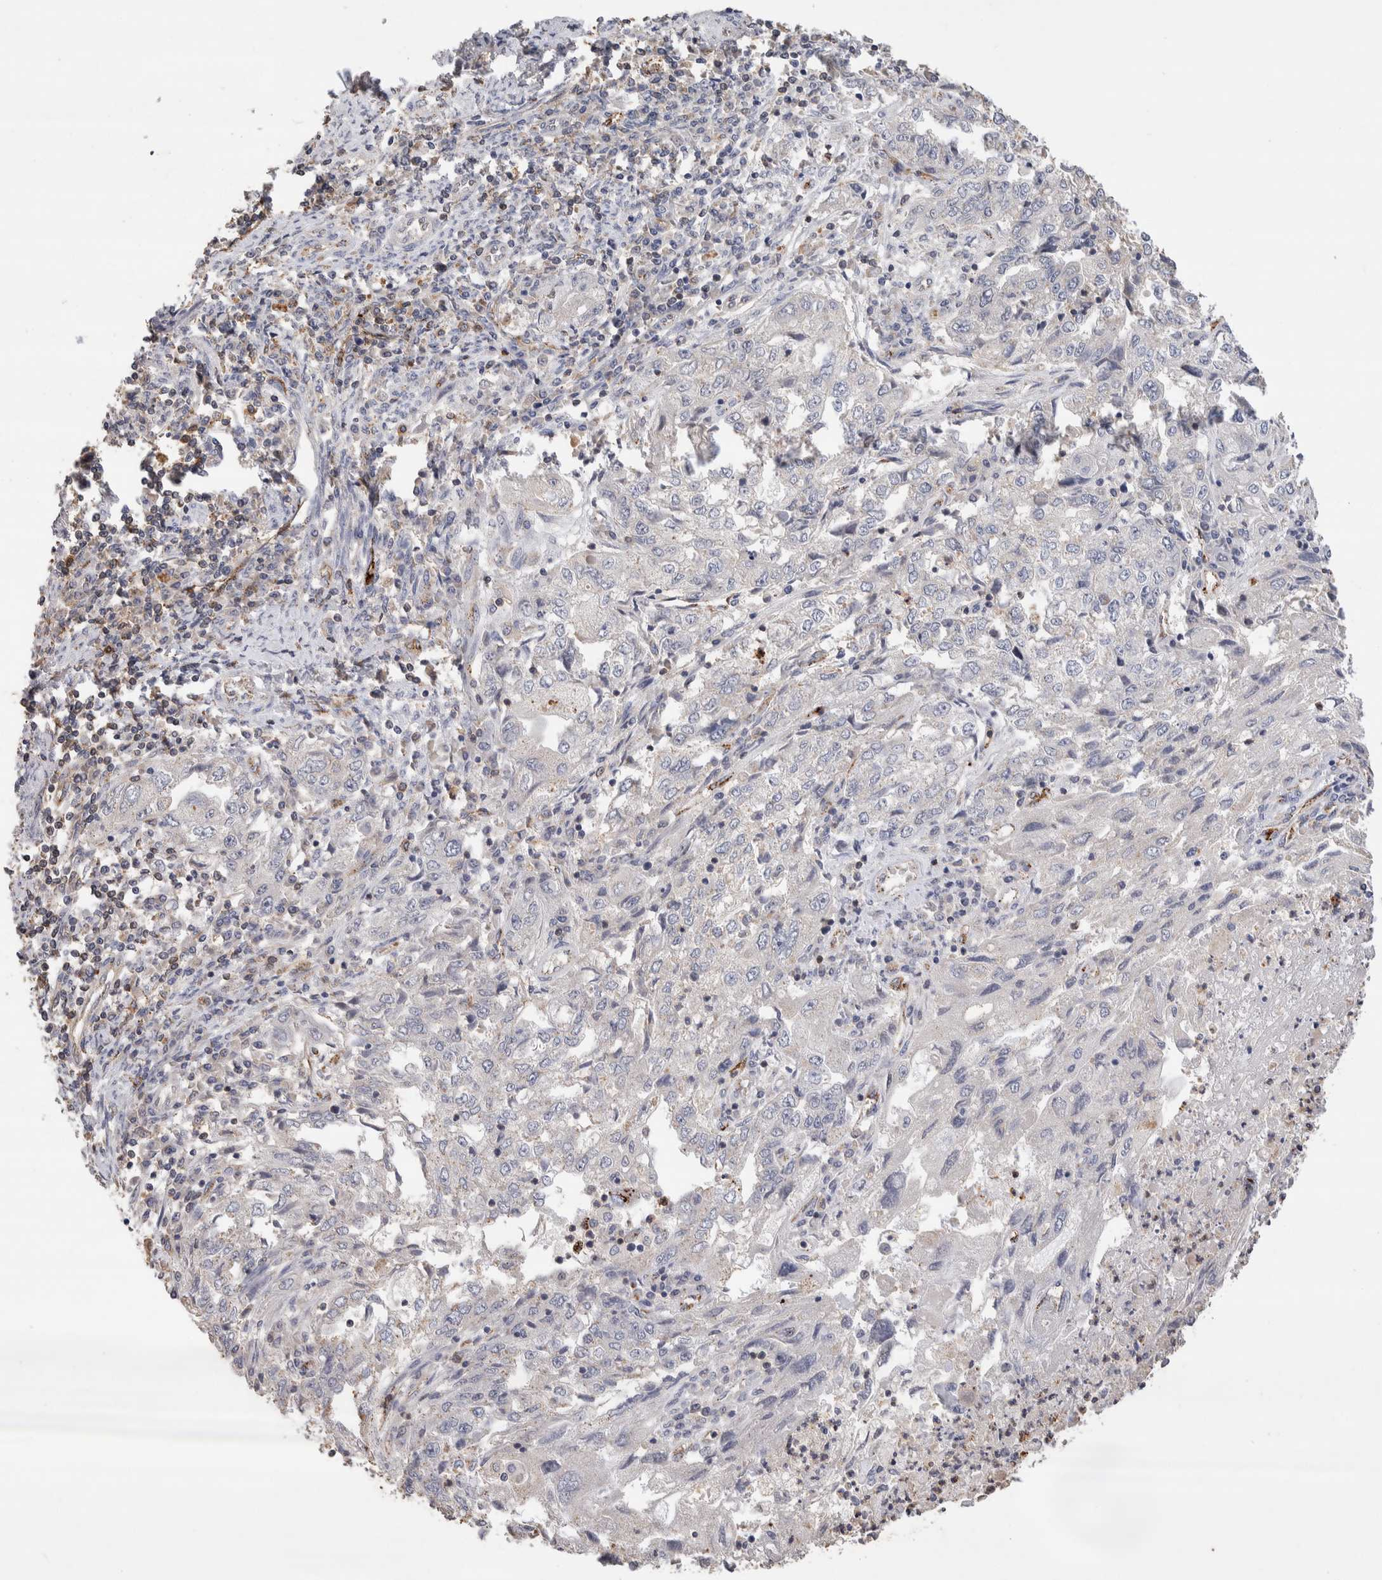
{"staining": {"intensity": "negative", "quantity": "none", "location": "none"}, "tissue": "endometrial cancer", "cell_type": "Tumor cells", "image_type": "cancer", "snomed": [{"axis": "morphology", "description": "Adenocarcinoma, NOS"}, {"axis": "topography", "description": "Endometrium"}], "caption": "A histopathology image of adenocarcinoma (endometrial) stained for a protein reveals no brown staining in tumor cells.", "gene": "NSMAF", "patient": {"sex": "female", "age": 49}}